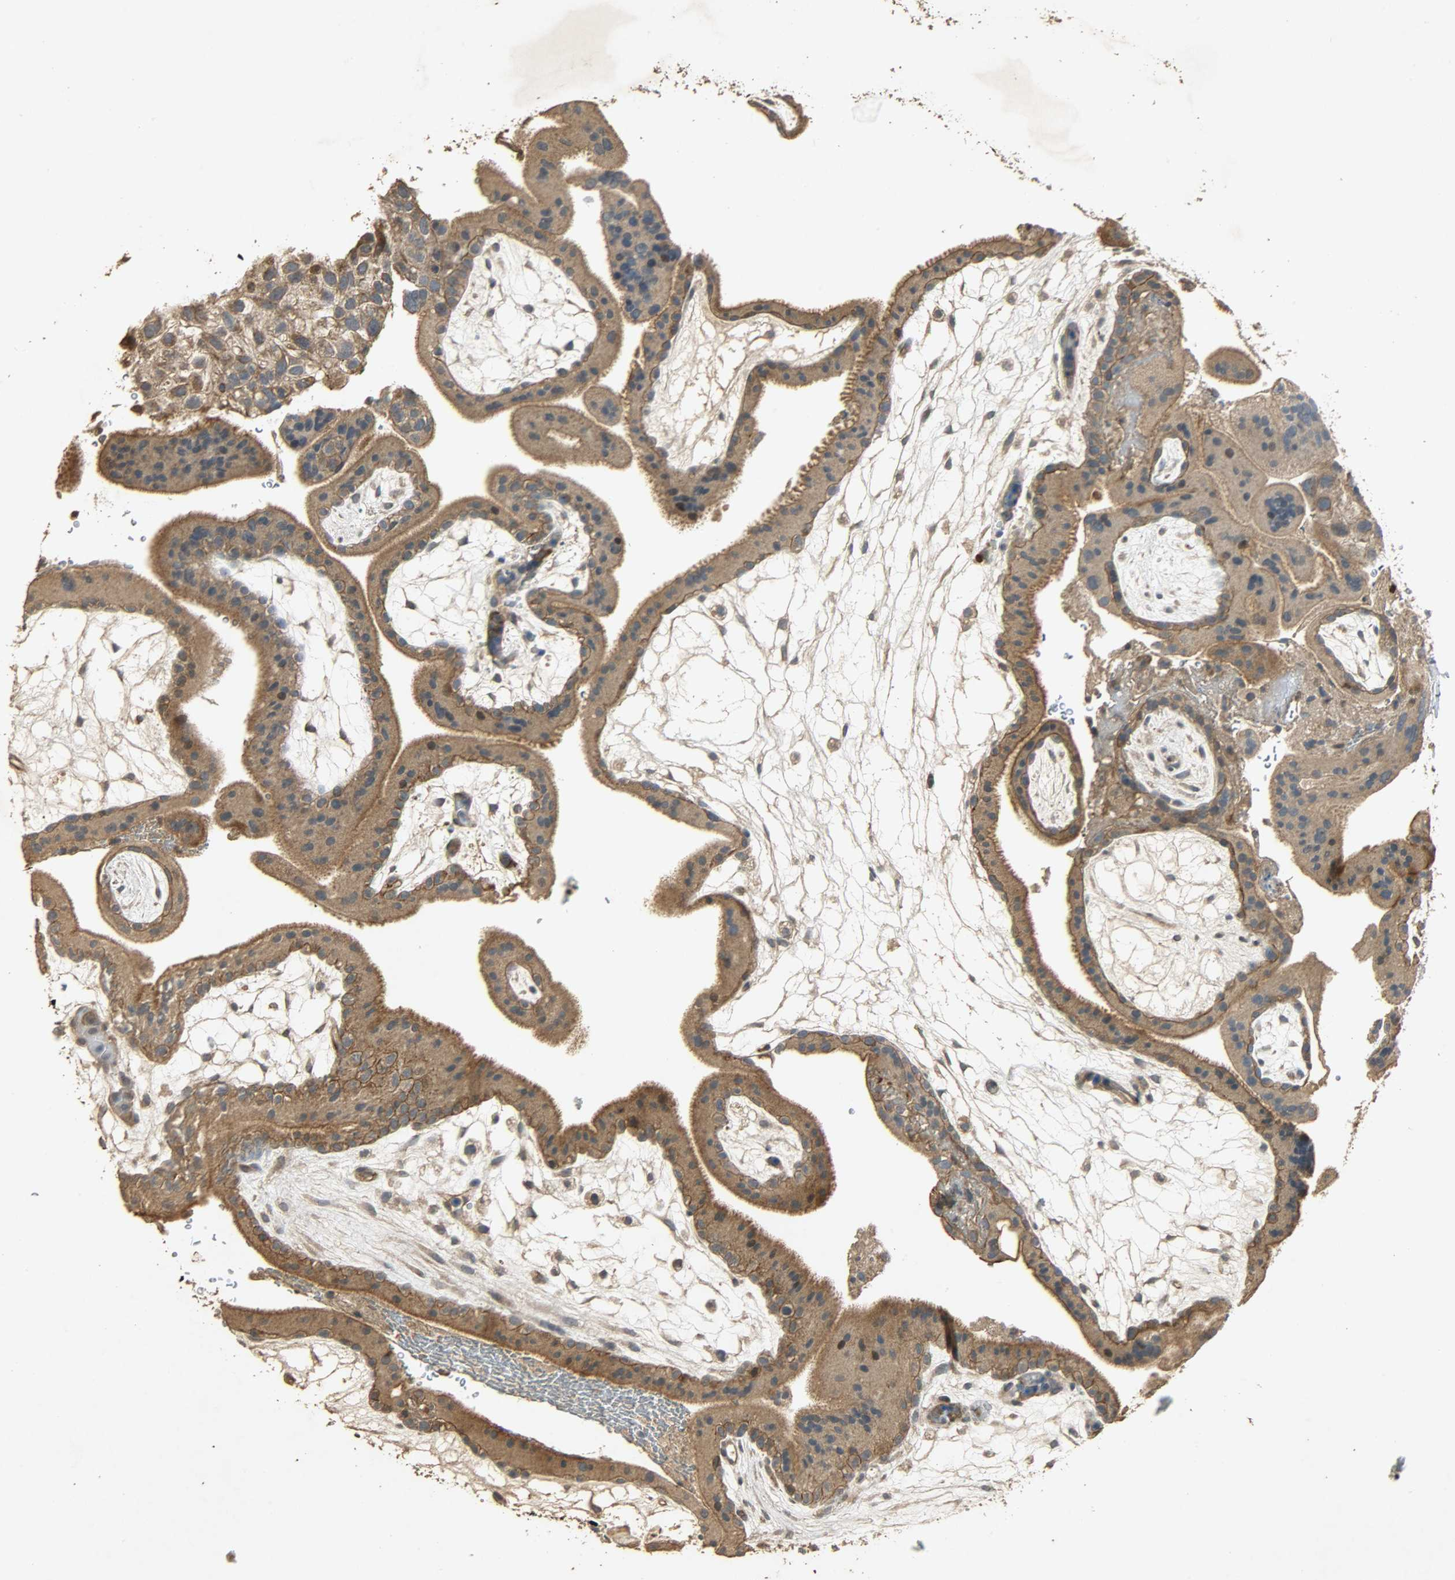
{"staining": {"intensity": "moderate", "quantity": ">75%", "location": "cytoplasmic/membranous"}, "tissue": "placenta", "cell_type": "Decidual cells", "image_type": "normal", "snomed": [{"axis": "morphology", "description": "Normal tissue, NOS"}, {"axis": "topography", "description": "Placenta"}], "caption": "Decidual cells demonstrate moderate cytoplasmic/membranous staining in approximately >75% of cells in normal placenta.", "gene": "ATP2B1", "patient": {"sex": "female", "age": 19}}